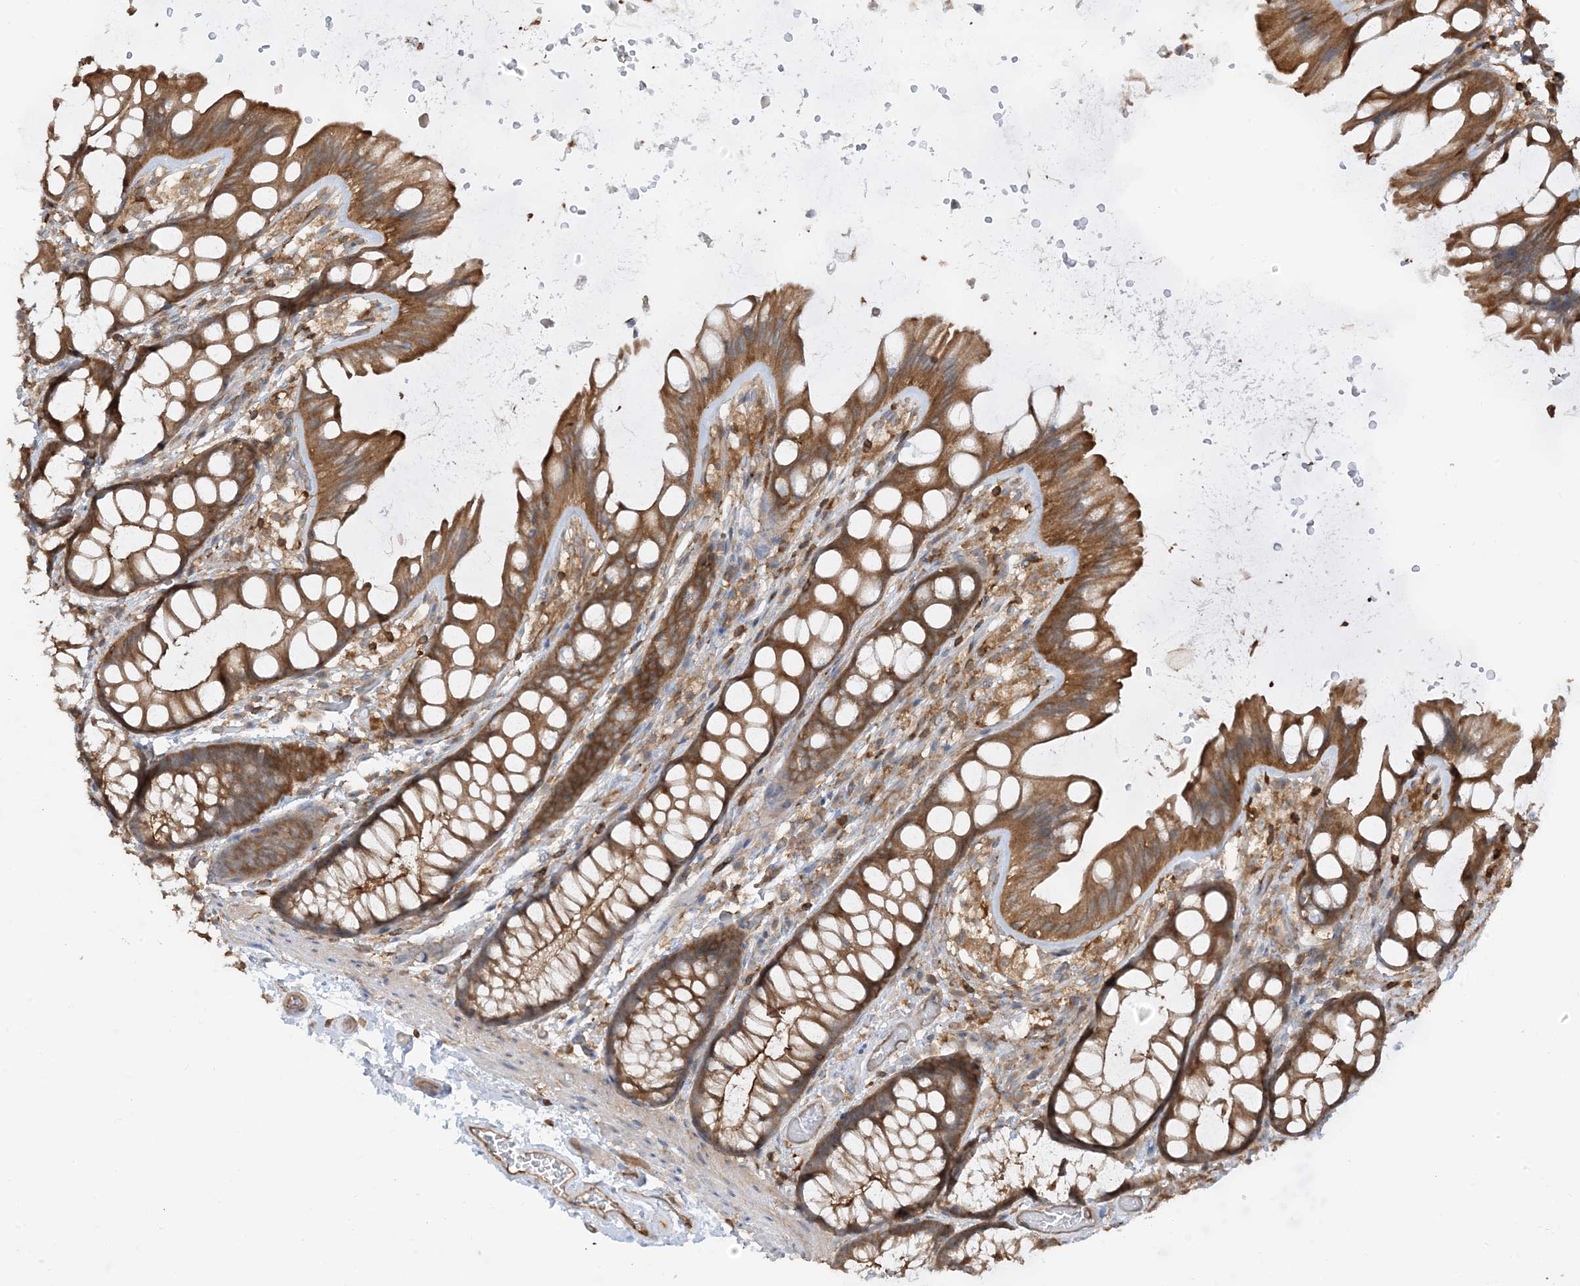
{"staining": {"intensity": "moderate", "quantity": "25%-75%", "location": "cytoplasmic/membranous"}, "tissue": "colon", "cell_type": "Endothelial cells", "image_type": "normal", "snomed": [{"axis": "morphology", "description": "Normal tissue, NOS"}, {"axis": "topography", "description": "Colon"}], "caption": "A medium amount of moderate cytoplasmic/membranous expression is present in about 25%-75% of endothelial cells in unremarkable colon.", "gene": "CAPZB", "patient": {"sex": "male", "age": 47}}